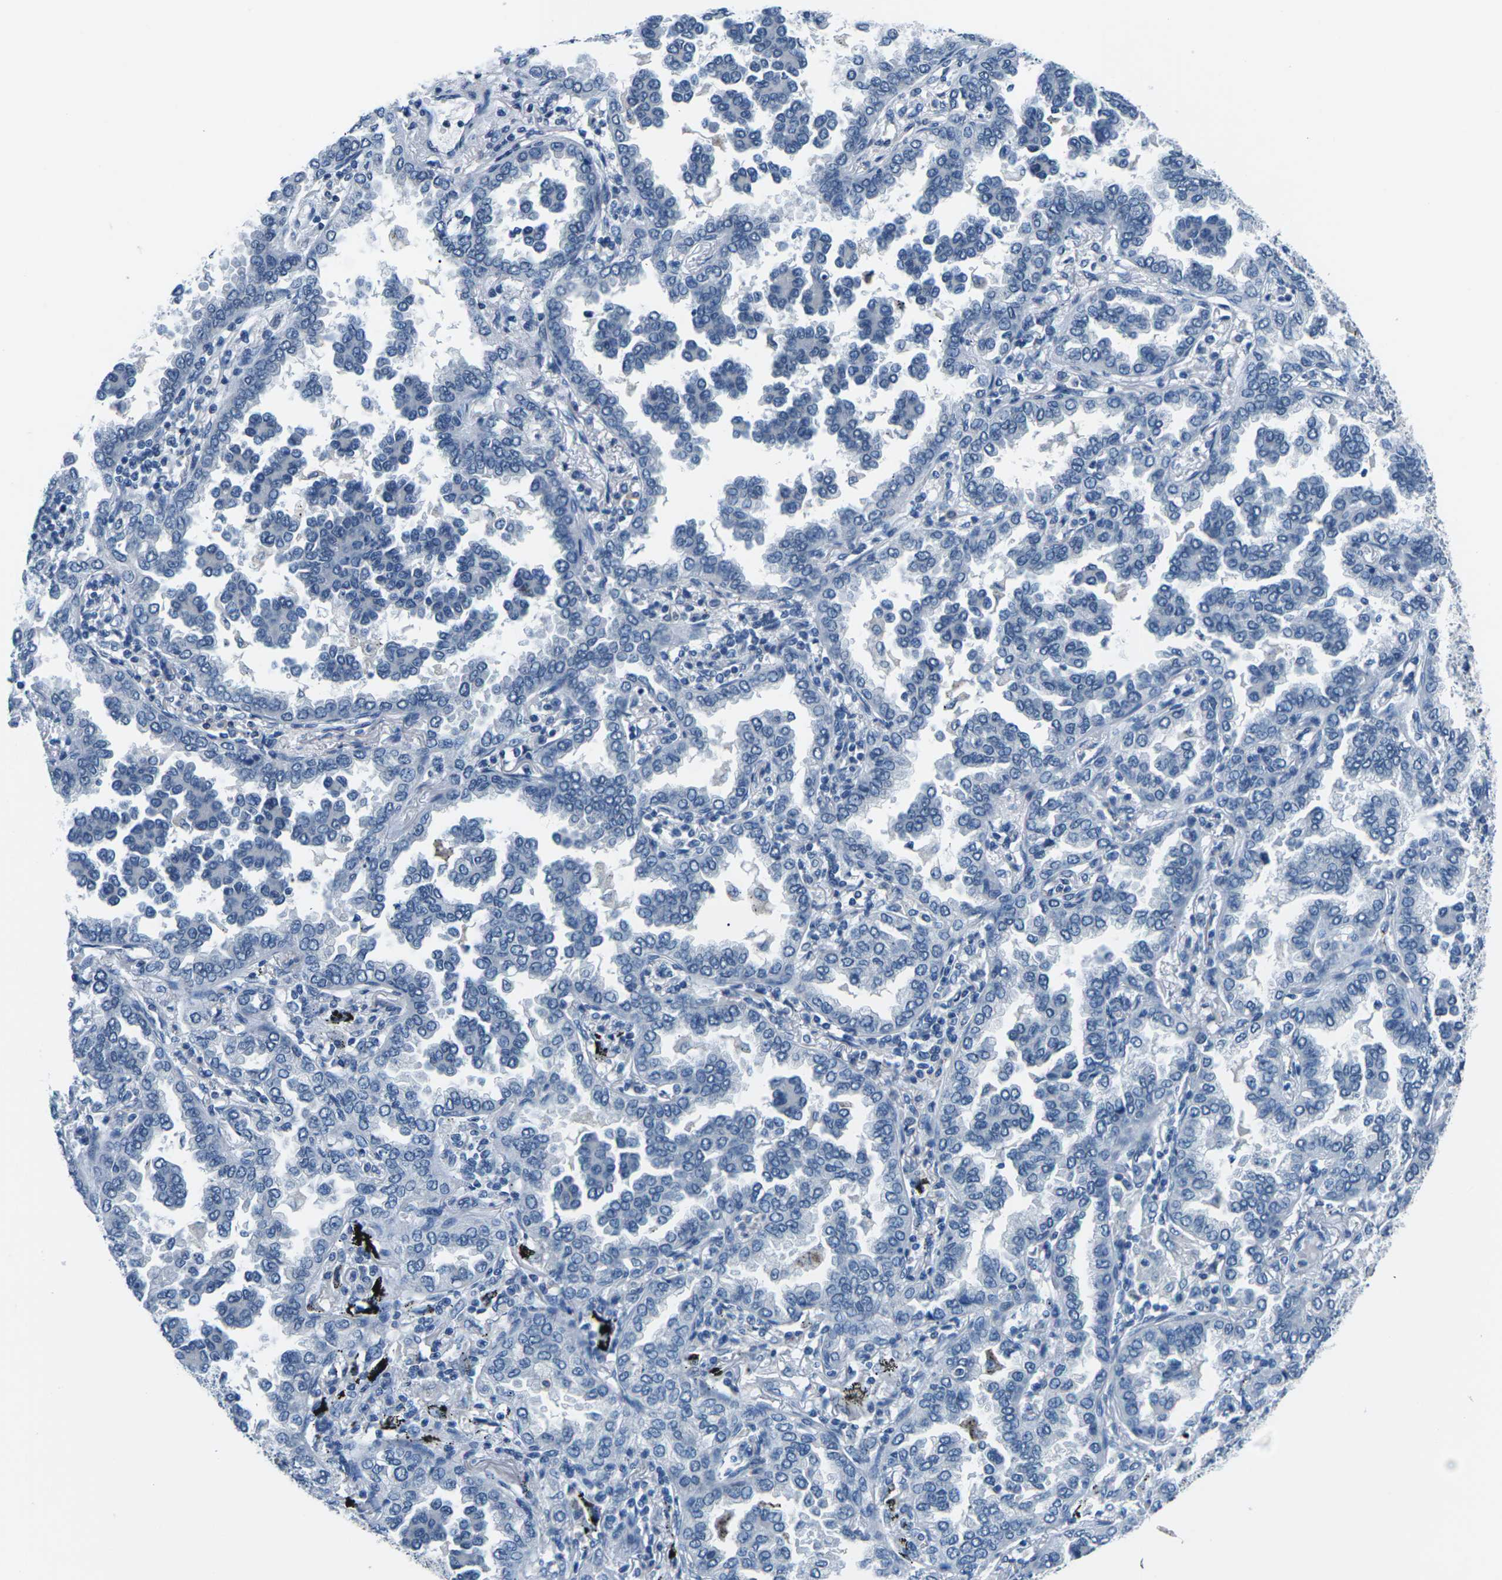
{"staining": {"intensity": "negative", "quantity": "none", "location": "none"}, "tissue": "lung cancer", "cell_type": "Tumor cells", "image_type": "cancer", "snomed": [{"axis": "morphology", "description": "Normal tissue, NOS"}, {"axis": "morphology", "description": "Adenocarcinoma, NOS"}, {"axis": "topography", "description": "Lung"}], "caption": "A histopathology image of human lung cancer (adenocarcinoma) is negative for staining in tumor cells.", "gene": "UMOD", "patient": {"sex": "male", "age": 59}}